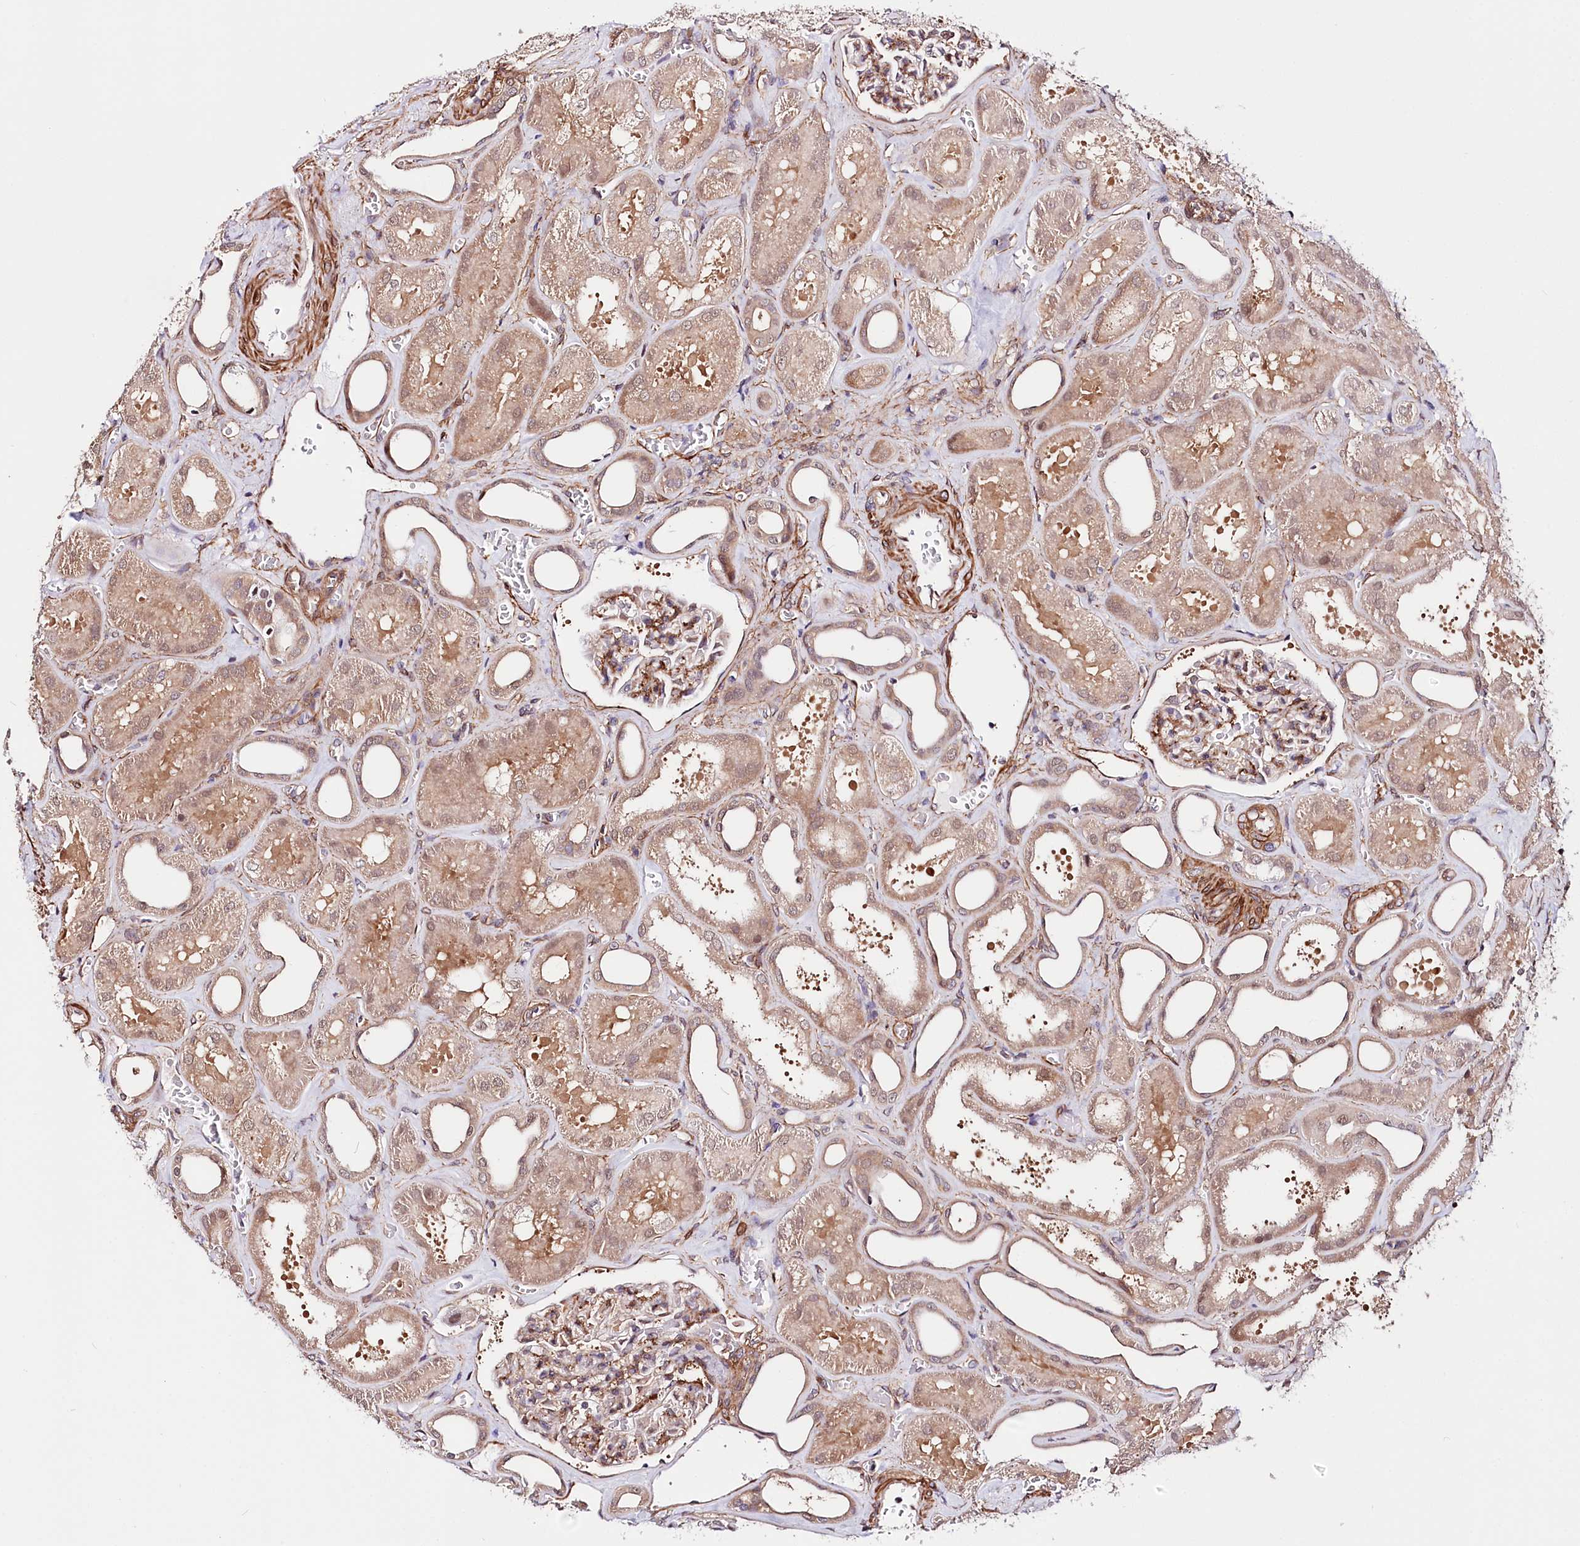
{"staining": {"intensity": "moderate", "quantity": "25%-75%", "location": "cytoplasmic/membranous"}, "tissue": "kidney", "cell_type": "Cells in glomeruli", "image_type": "normal", "snomed": [{"axis": "morphology", "description": "Normal tissue, NOS"}, {"axis": "morphology", "description": "Adenocarcinoma, NOS"}, {"axis": "topography", "description": "Kidney"}], "caption": "About 25%-75% of cells in glomeruli in benign human kidney show moderate cytoplasmic/membranous protein expression as visualized by brown immunohistochemical staining.", "gene": "PPP2R5B", "patient": {"sex": "female", "age": 68}}